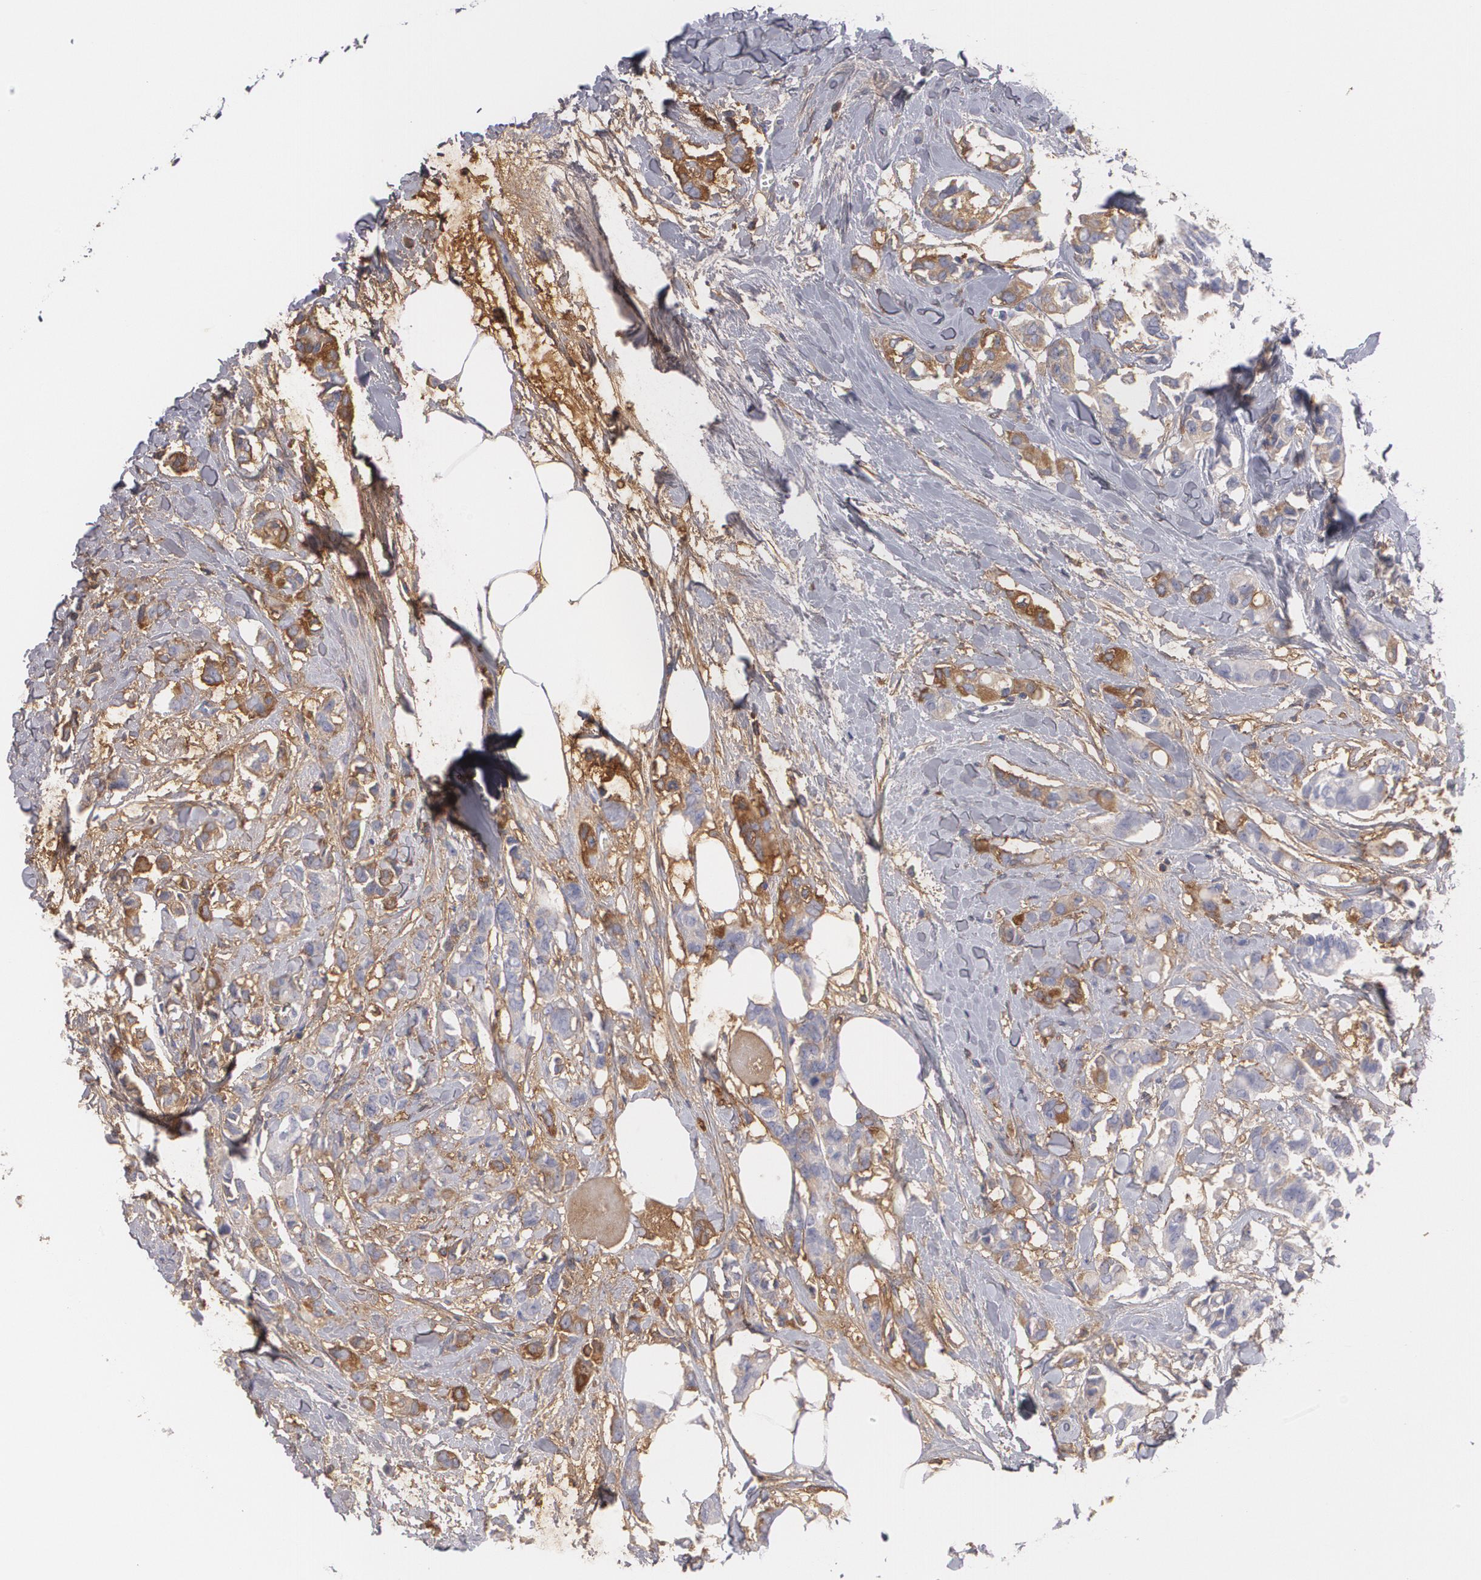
{"staining": {"intensity": "moderate", "quantity": "<25%", "location": "cytoplasmic/membranous"}, "tissue": "breast cancer", "cell_type": "Tumor cells", "image_type": "cancer", "snomed": [{"axis": "morphology", "description": "Duct carcinoma"}, {"axis": "topography", "description": "Breast"}], "caption": "DAB (3,3'-diaminobenzidine) immunohistochemical staining of human breast cancer (intraductal carcinoma) exhibits moderate cytoplasmic/membranous protein positivity in approximately <25% of tumor cells.", "gene": "FBLN1", "patient": {"sex": "female", "age": 84}}